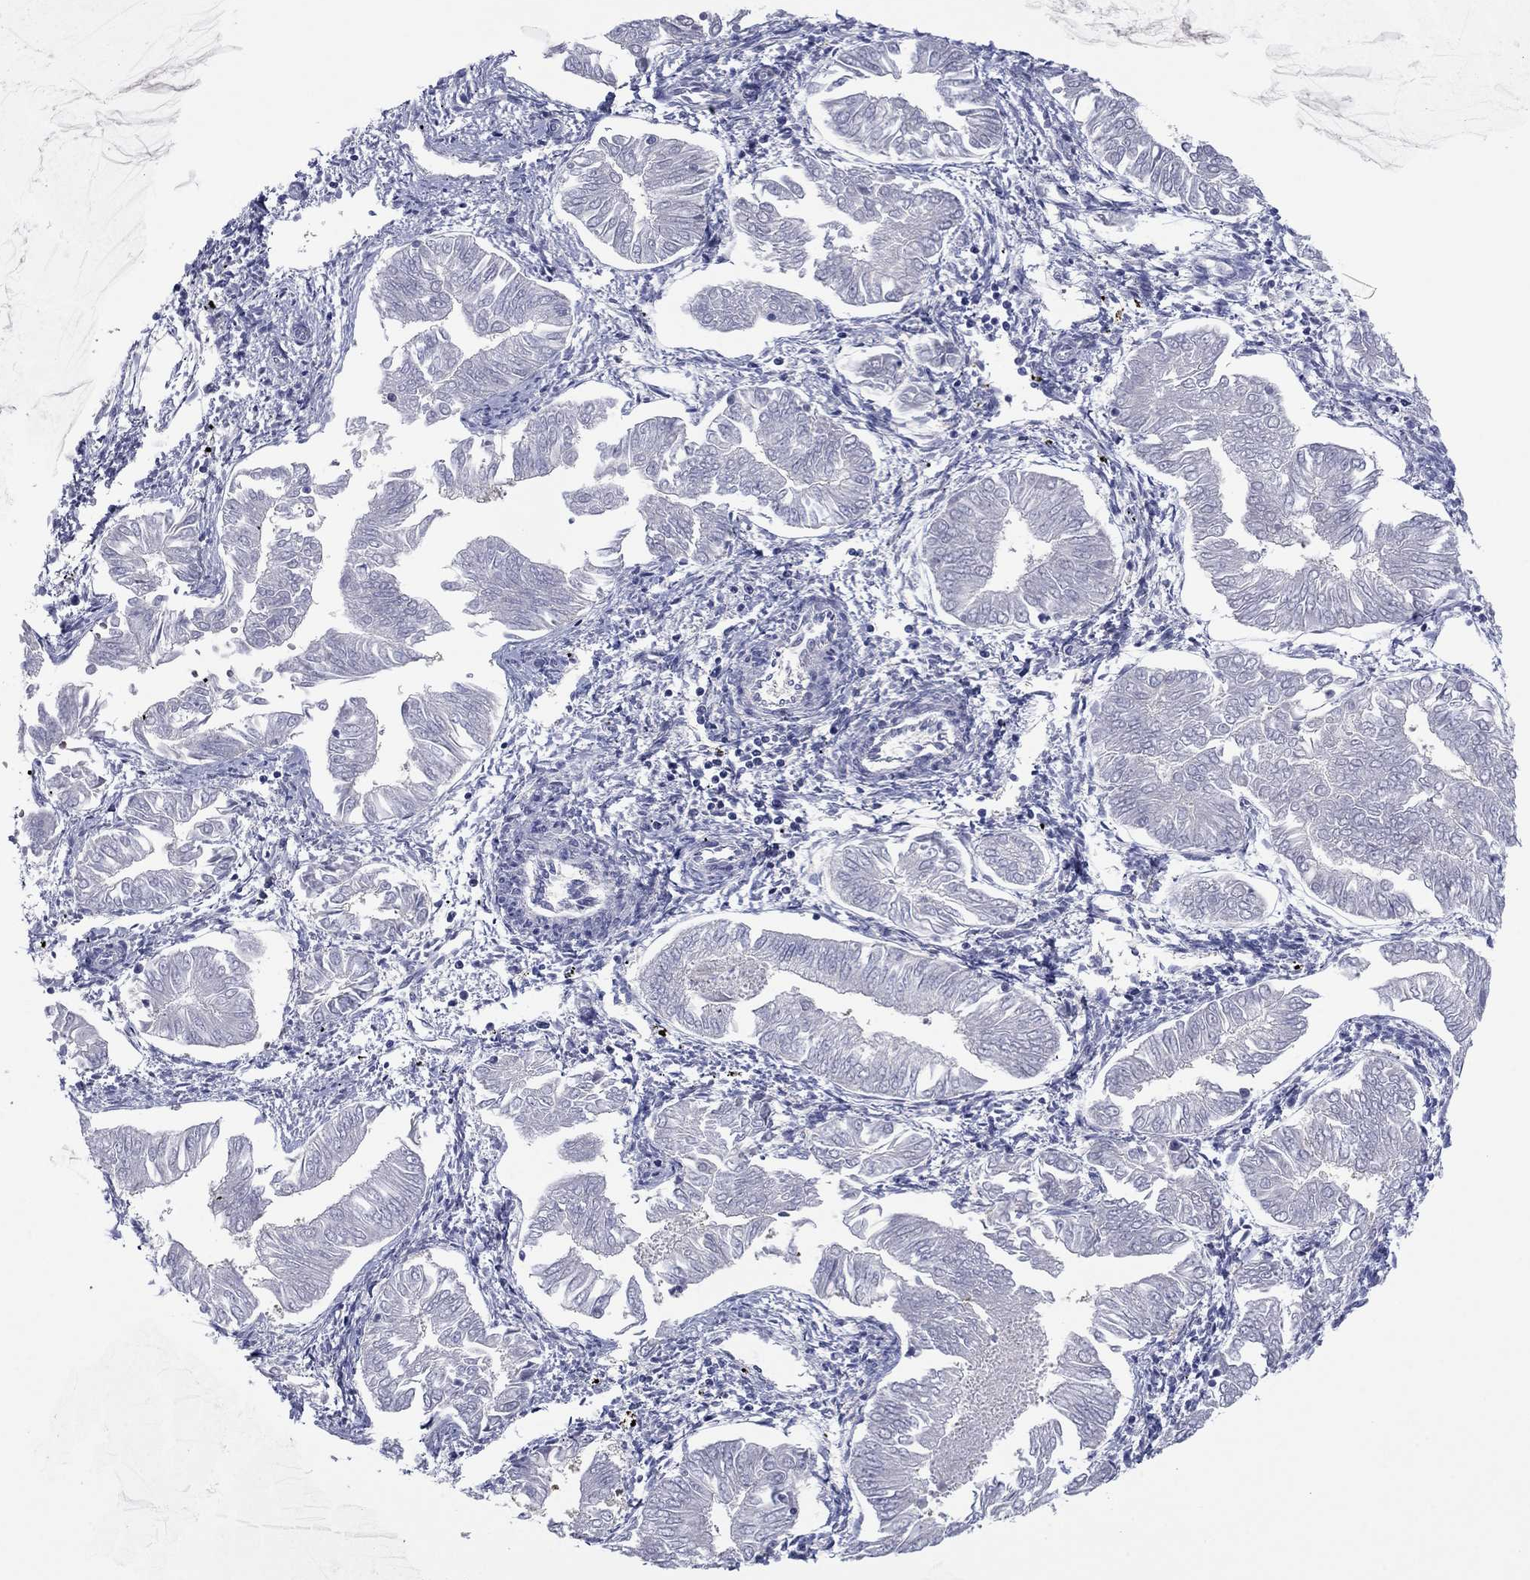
{"staining": {"intensity": "negative", "quantity": "none", "location": "none"}, "tissue": "endometrial cancer", "cell_type": "Tumor cells", "image_type": "cancer", "snomed": [{"axis": "morphology", "description": "Adenocarcinoma, NOS"}, {"axis": "topography", "description": "Endometrium"}], "caption": "Endometrial adenocarcinoma was stained to show a protein in brown. There is no significant staining in tumor cells.", "gene": "GRHPR", "patient": {"sex": "female", "age": 53}}